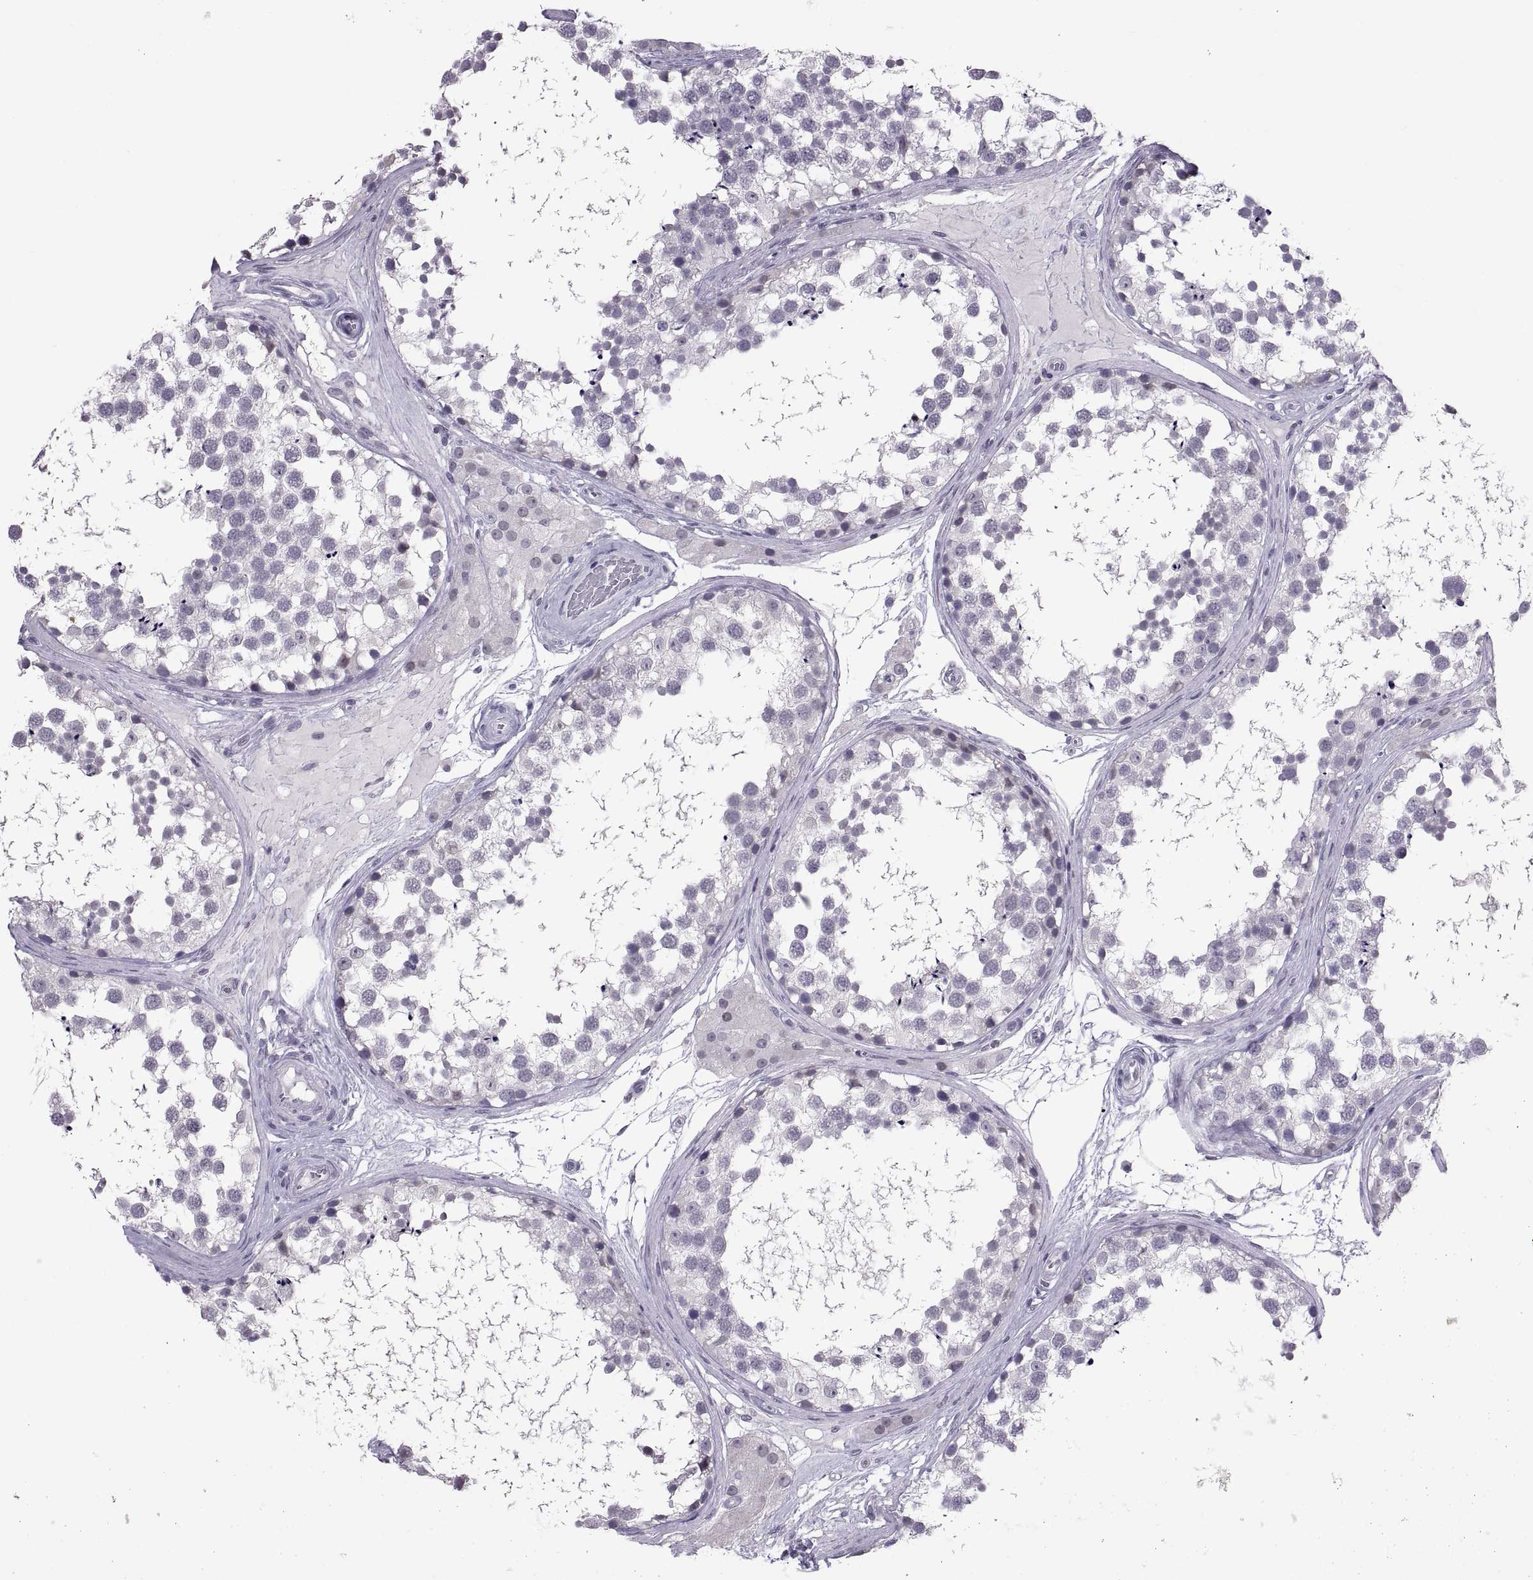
{"staining": {"intensity": "negative", "quantity": "none", "location": "none"}, "tissue": "testis", "cell_type": "Cells in seminiferous ducts", "image_type": "normal", "snomed": [{"axis": "morphology", "description": "Normal tissue, NOS"}, {"axis": "morphology", "description": "Seminoma, NOS"}, {"axis": "topography", "description": "Testis"}], "caption": "Protein analysis of benign testis exhibits no significant staining in cells in seminiferous ducts.", "gene": "KRT77", "patient": {"sex": "male", "age": 65}}